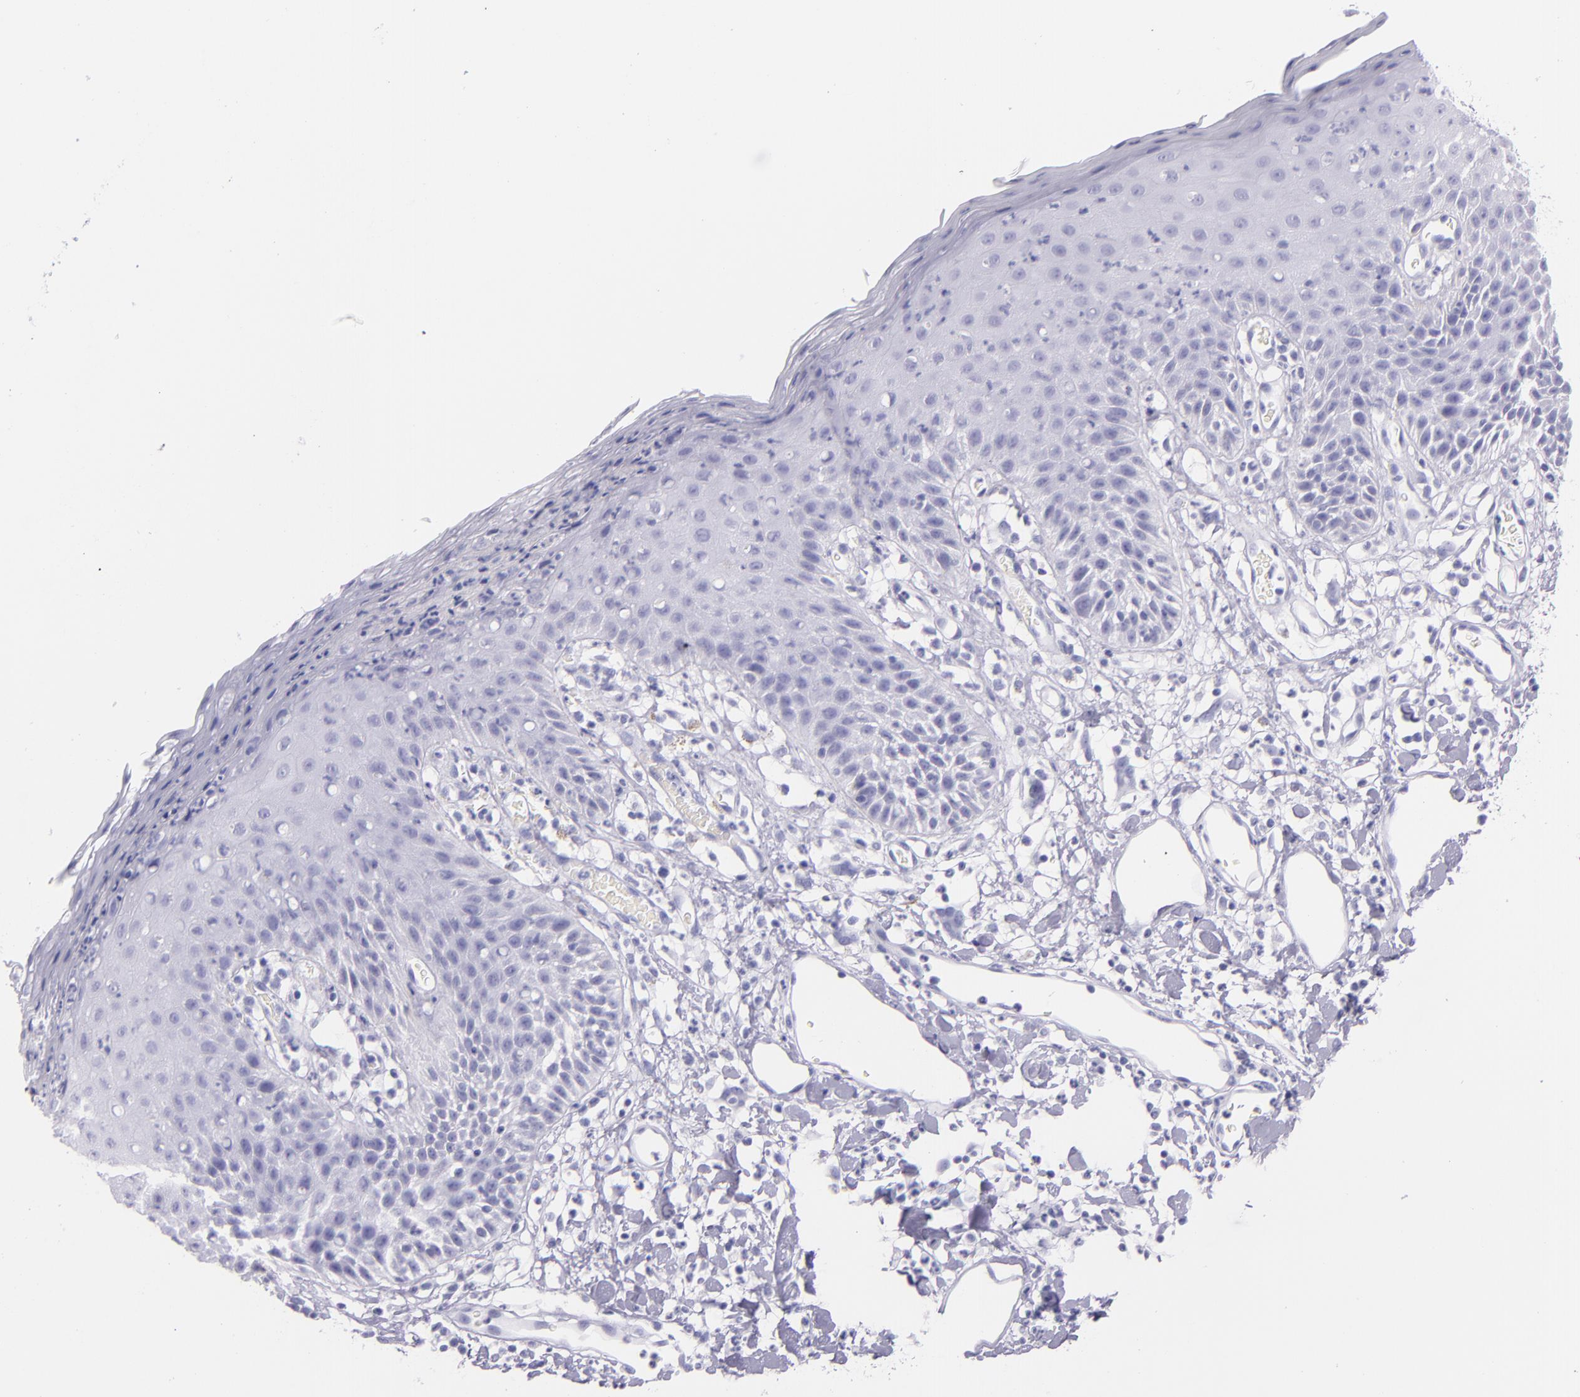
{"staining": {"intensity": "negative", "quantity": "none", "location": "none"}, "tissue": "skin", "cell_type": "Epidermal cells", "image_type": "normal", "snomed": [{"axis": "morphology", "description": "Normal tissue, NOS"}, {"axis": "topography", "description": "Vulva"}, {"axis": "topography", "description": "Peripheral nerve tissue"}], "caption": "A micrograph of human skin is negative for staining in epidermal cells. Brightfield microscopy of IHC stained with DAB (3,3'-diaminobenzidine) (brown) and hematoxylin (blue), captured at high magnification.", "gene": "SFTPB", "patient": {"sex": "female", "age": 68}}